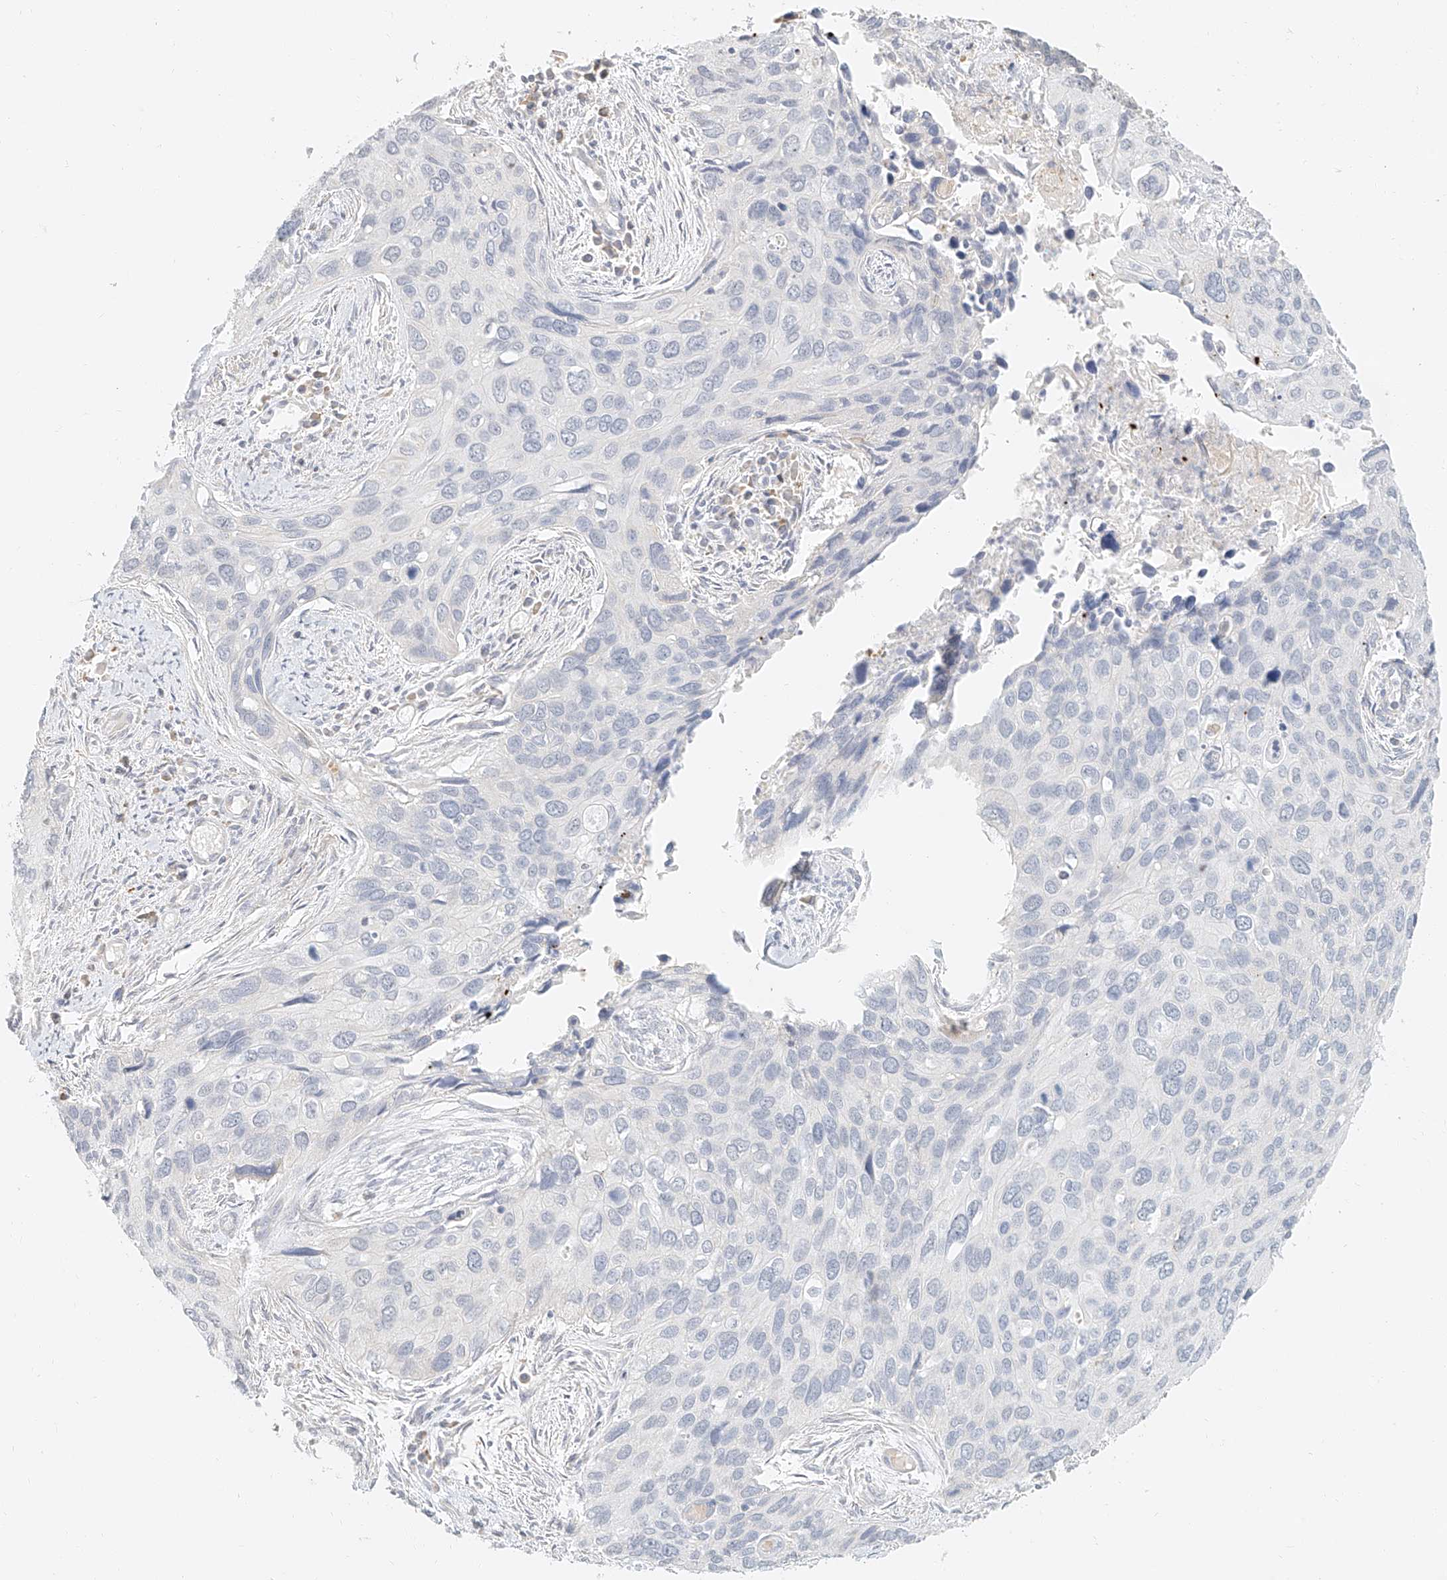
{"staining": {"intensity": "negative", "quantity": "none", "location": "none"}, "tissue": "cervical cancer", "cell_type": "Tumor cells", "image_type": "cancer", "snomed": [{"axis": "morphology", "description": "Squamous cell carcinoma, NOS"}, {"axis": "topography", "description": "Cervix"}], "caption": "Protein analysis of cervical cancer (squamous cell carcinoma) reveals no significant expression in tumor cells.", "gene": "CXorf58", "patient": {"sex": "female", "age": 55}}